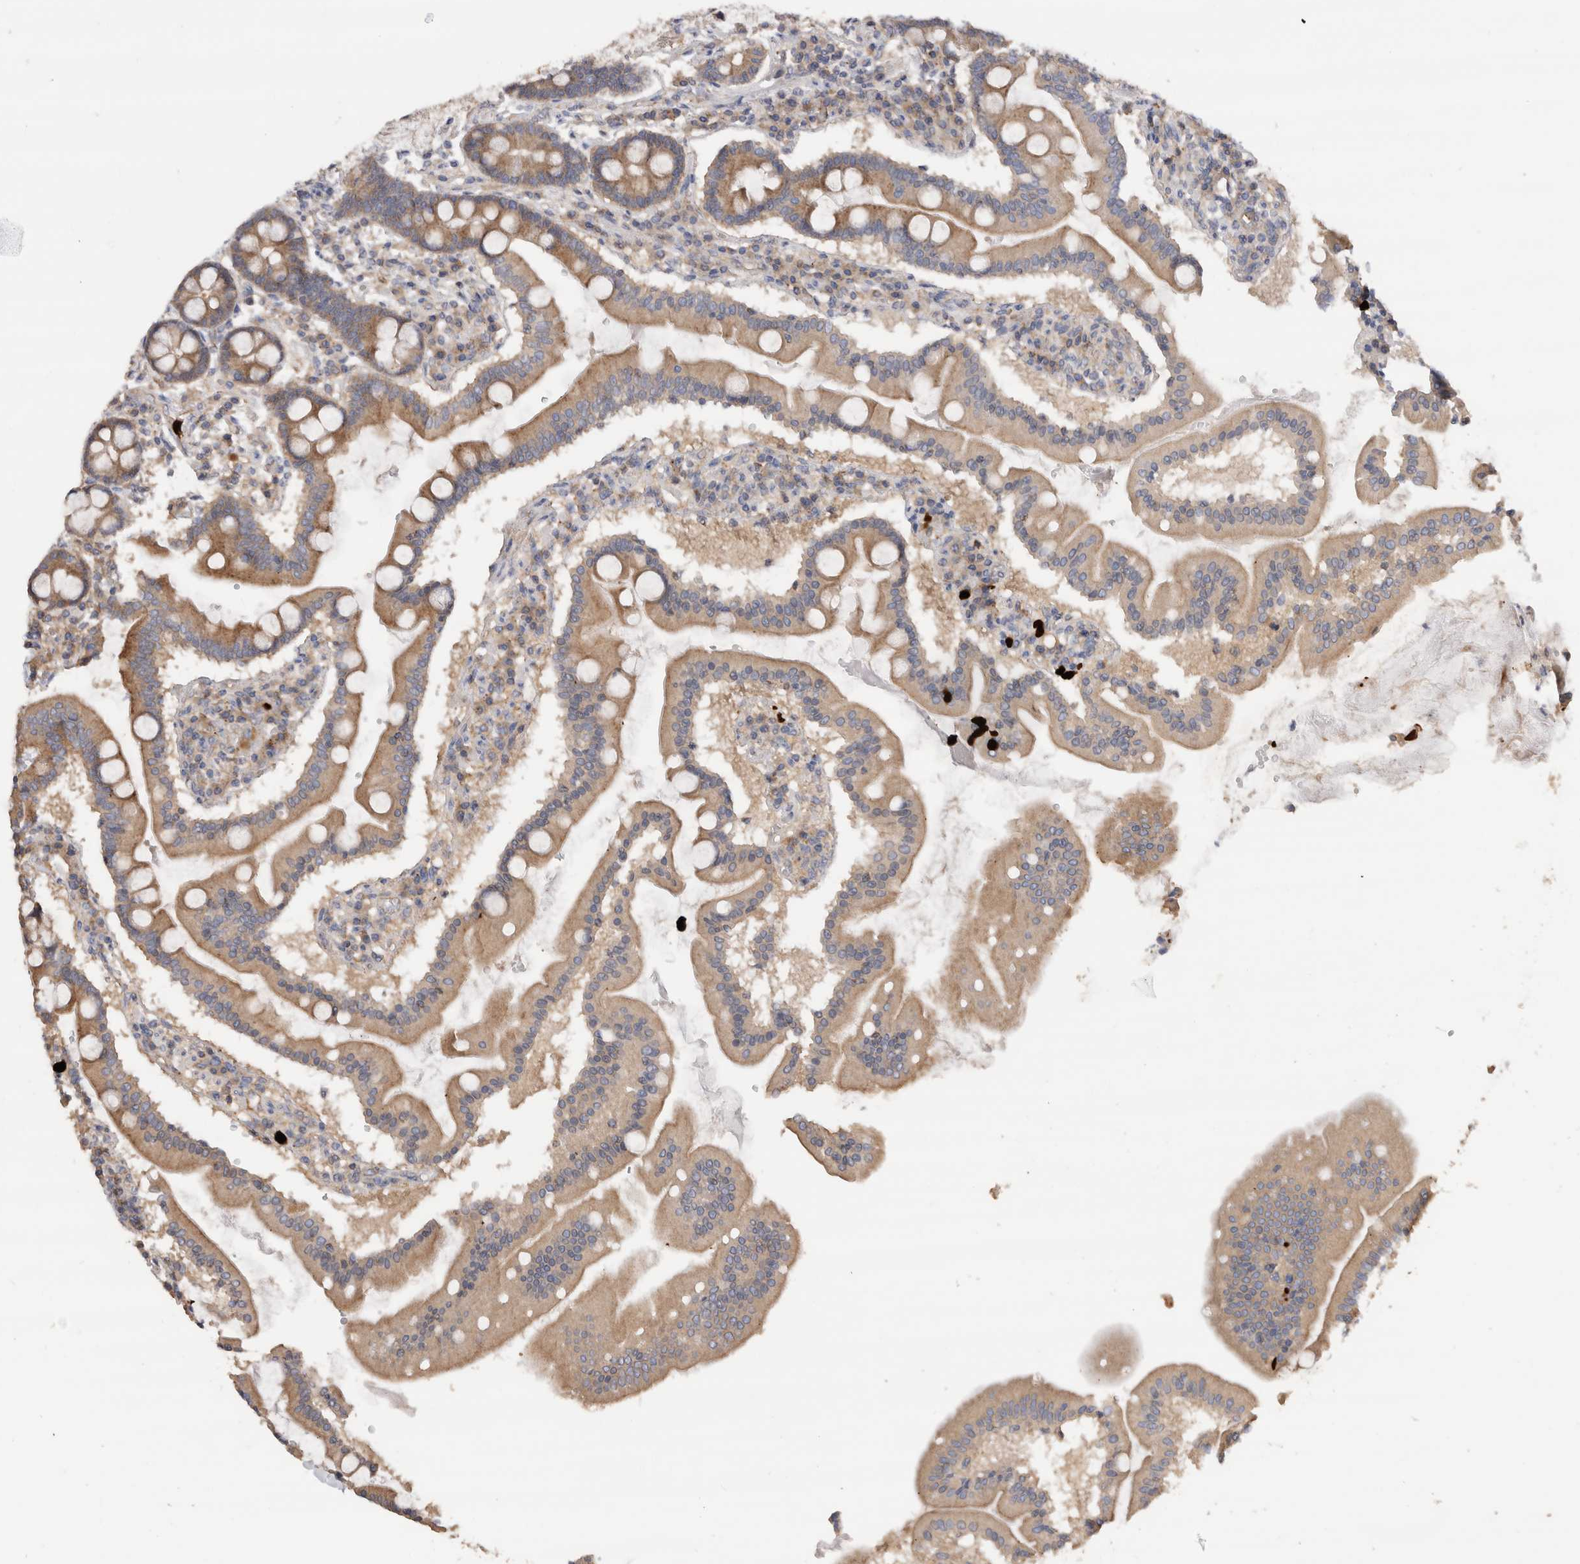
{"staining": {"intensity": "moderate", "quantity": ">75%", "location": "cytoplasmic/membranous"}, "tissue": "duodenum", "cell_type": "Glandular cells", "image_type": "normal", "snomed": [{"axis": "morphology", "description": "Normal tissue, NOS"}, {"axis": "topography", "description": "Duodenum"}], "caption": "IHC staining of unremarkable duodenum, which demonstrates medium levels of moderate cytoplasmic/membranous expression in approximately >75% of glandular cells indicating moderate cytoplasmic/membranous protein positivity. The staining was performed using DAB (3,3'-diaminobenzidine) (brown) for protein detection and nuclei were counterstained in hematoxylin (blue).", "gene": "NXT2", "patient": {"sex": "male", "age": 50}}